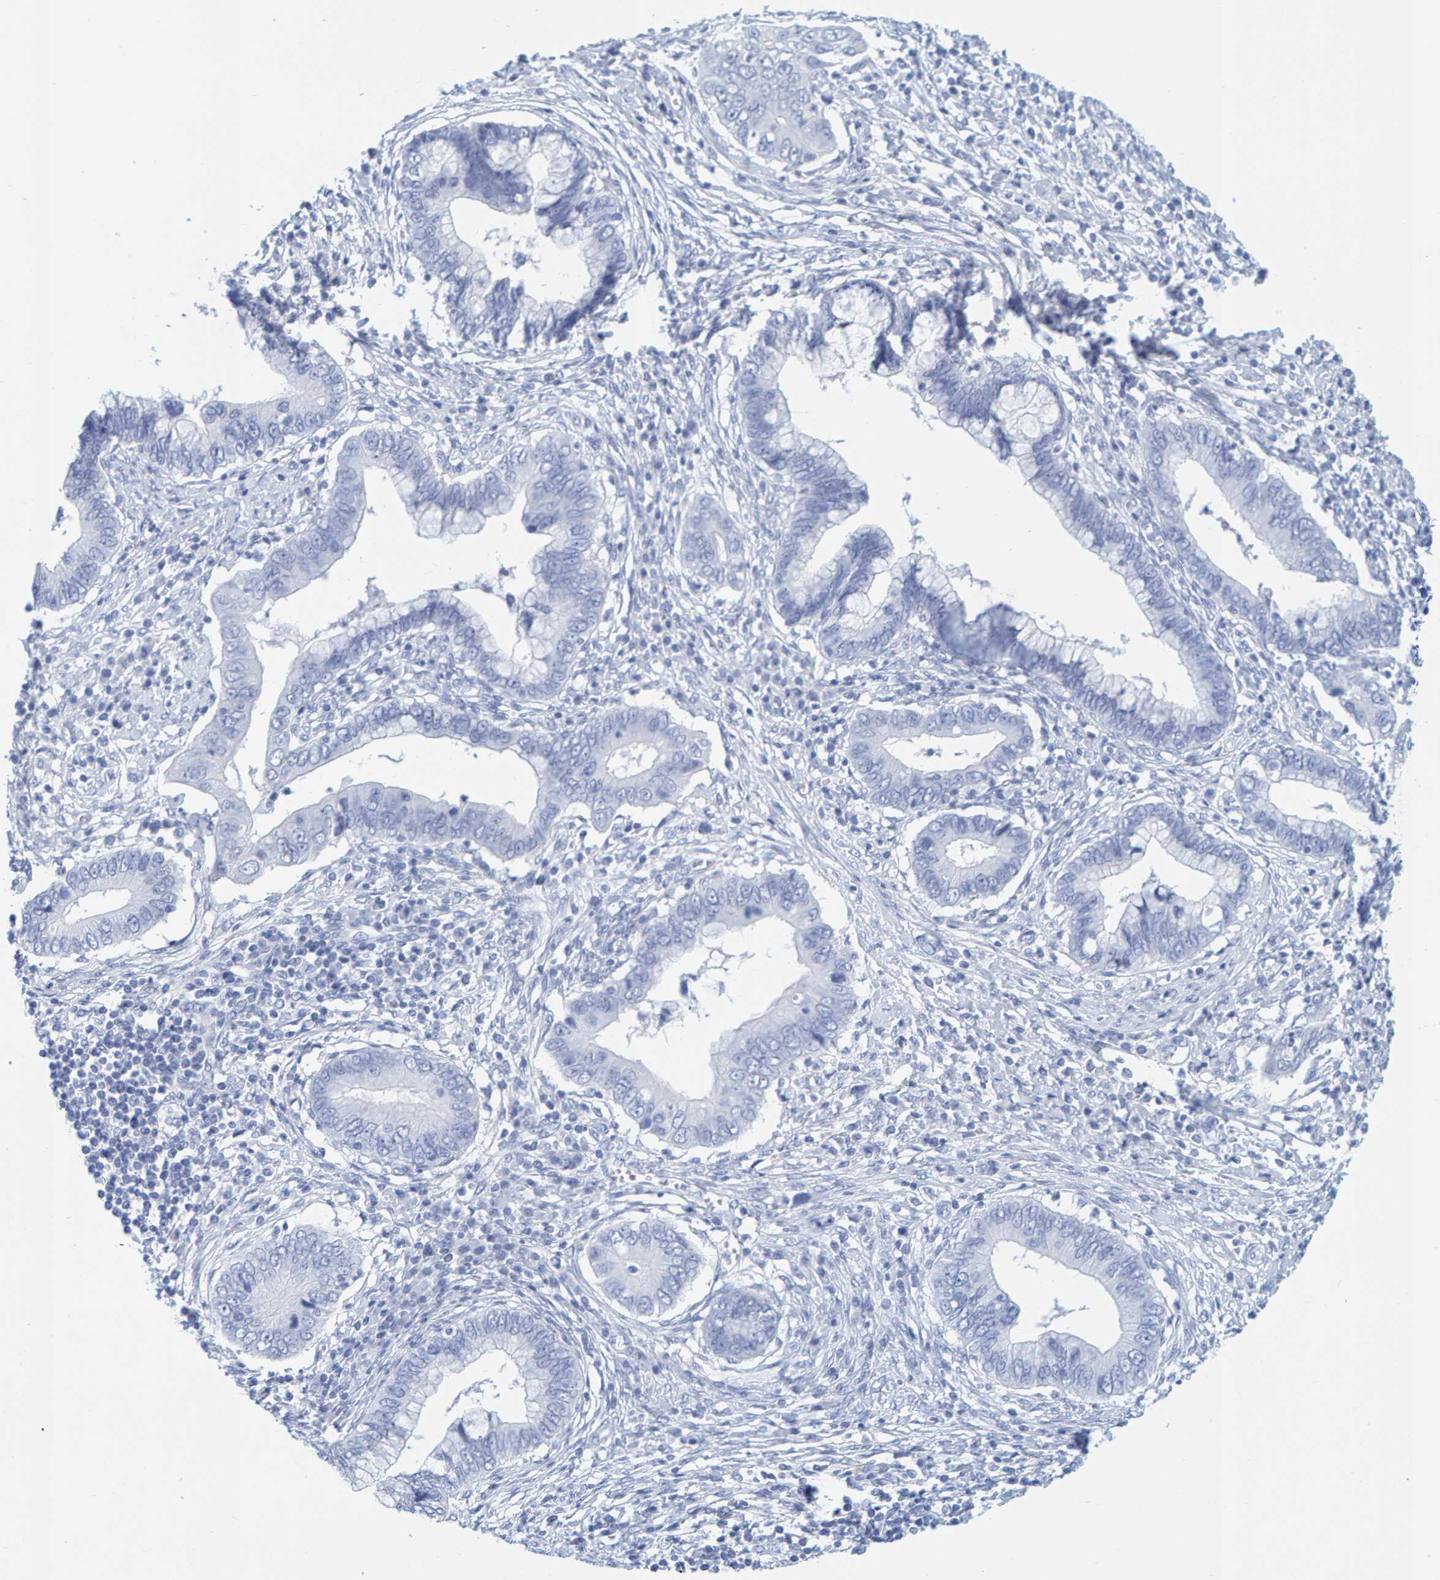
{"staining": {"intensity": "negative", "quantity": "none", "location": "none"}, "tissue": "cervical cancer", "cell_type": "Tumor cells", "image_type": "cancer", "snomed": [{"axis": "morphology", "description": "Adenocarcinoma, NOS"}, {"axis": "topography", "description": "Cervix"}], "caption": "Tumor cells show no significant staining in adenocarcinoma (cervical).", "gene": "SFTPC", "patient": {"sex": "female", "age": 44}}